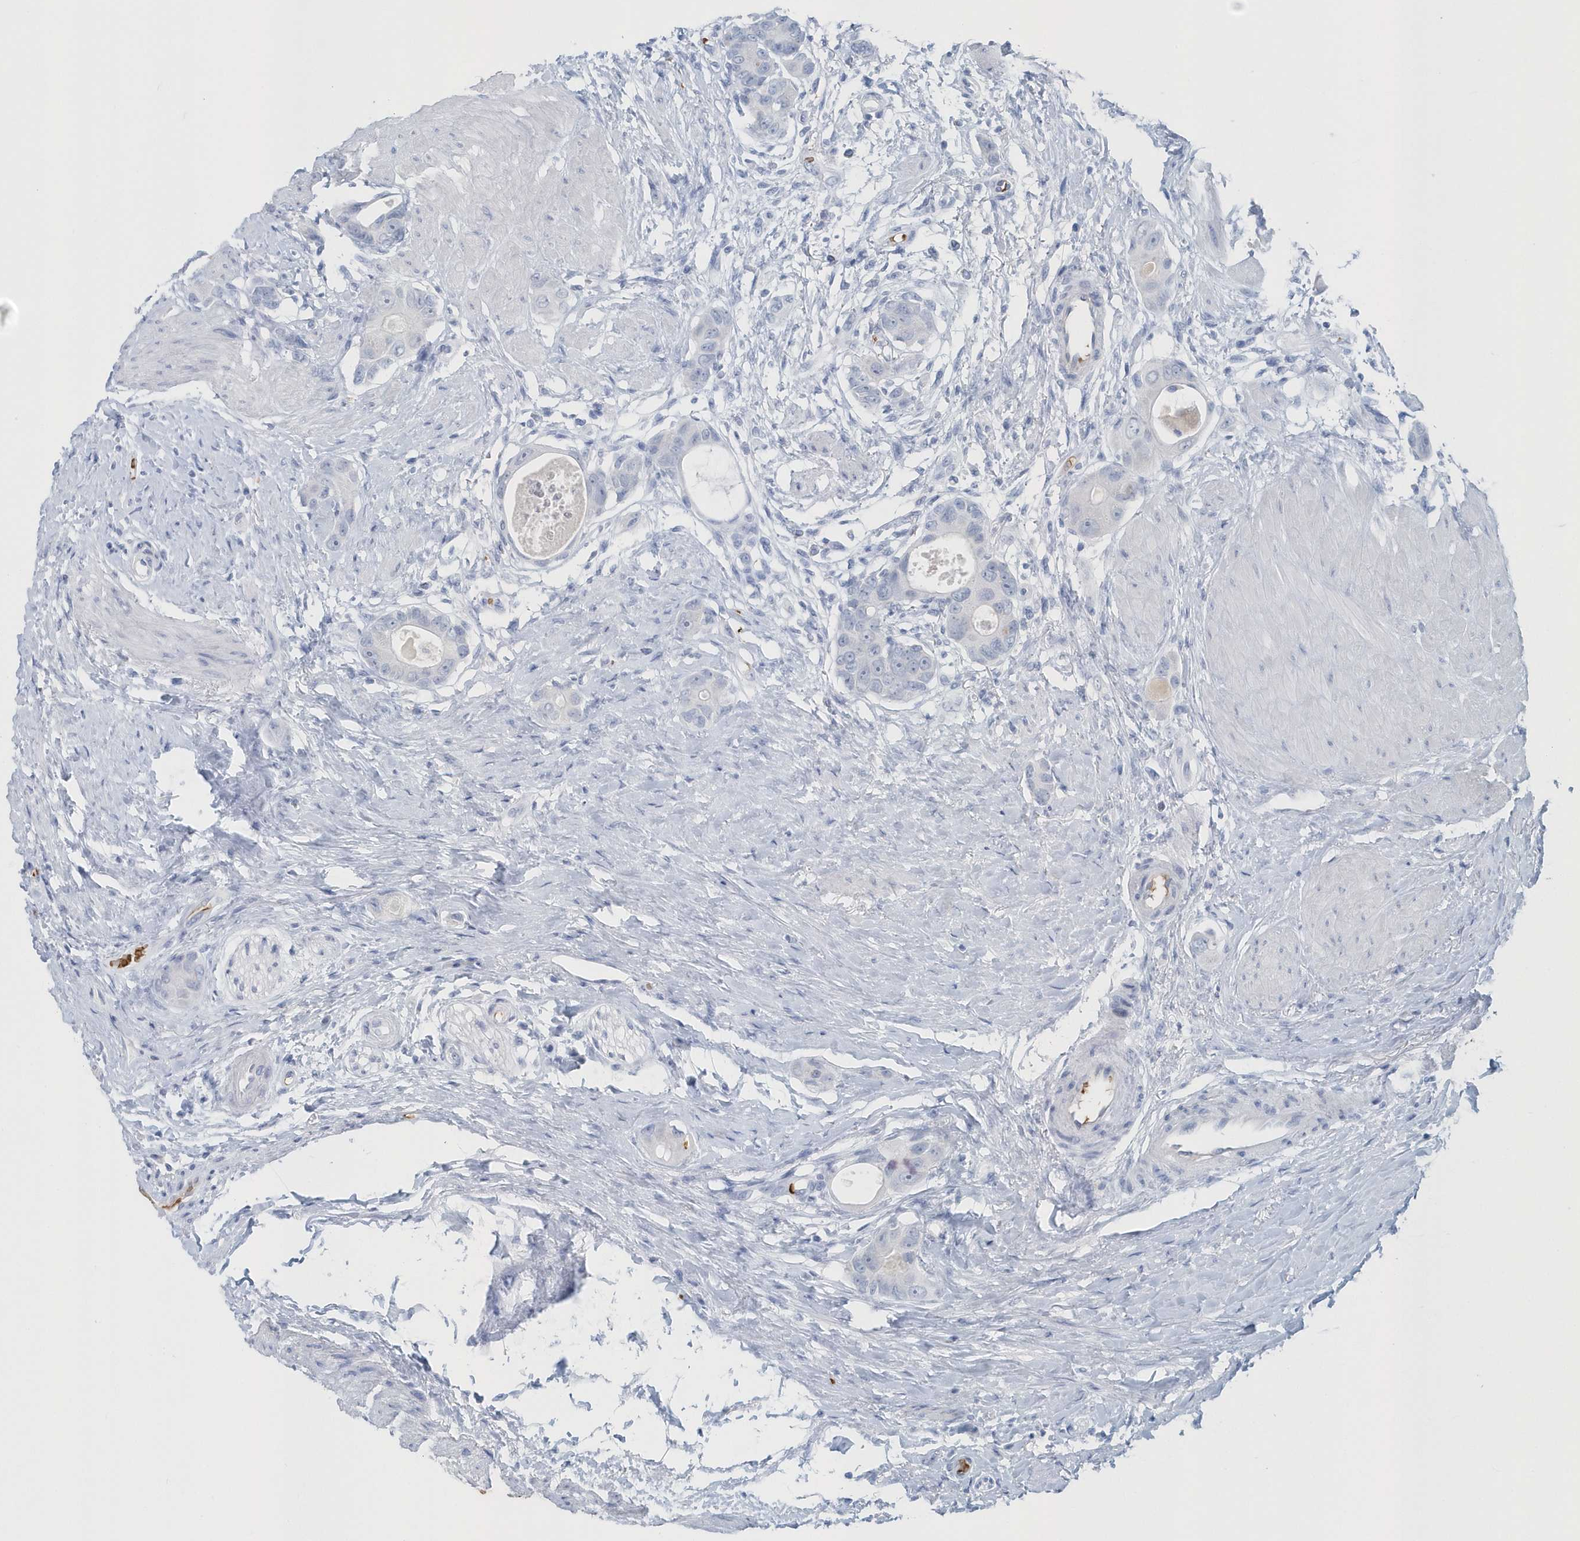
{"staining": {"intensity": "negative", "quantity": "none", "location": "none"}, "tissue": "colorectal cancer", "cell_type": "Tumor cells", "image_type": "cancer", "snomed": [{"axis": "morphology", "description": "Adenocarcinoma, NOS"}, {"axis": "topography", "description": "Rectum"}], "caption": "Tumor cells show no significant staining in colorectal cancer (adenocarcinoma).", "gene": "HBA2", "patient": {"sex": "male", "age": 51}}